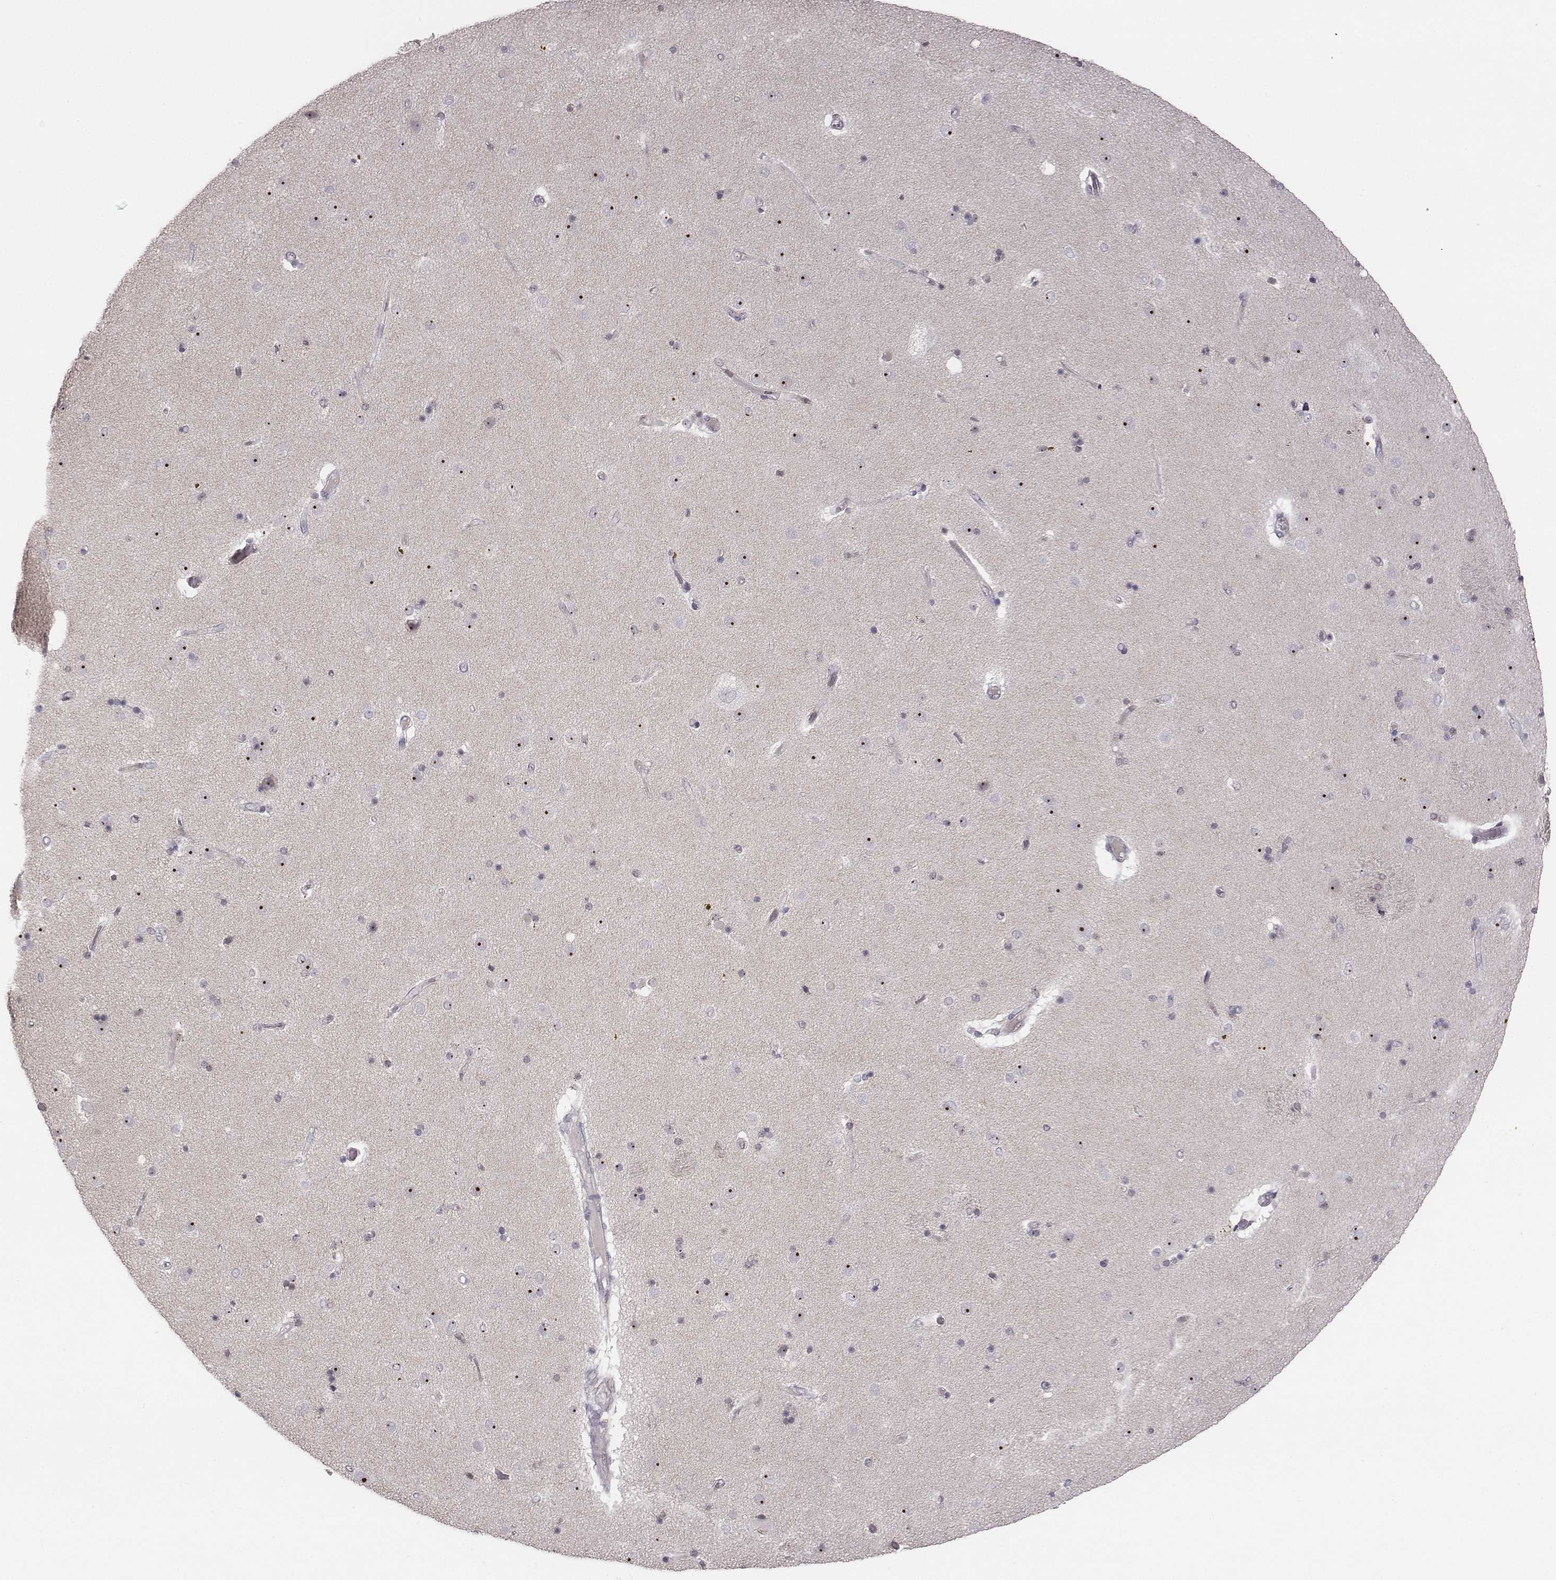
{"staining": {"intensity": "negative", "quantity": "none", "location": "none"}, "tissue": "caudate", "cell_type": "Glial cells", "image_type": "normal", "snomed": [{"axis": "morphology", "description": "Normal tissue, NOS"}, {"axis": "topography", "description": "Lateral ventricle wall"}], "caption": "Immunohistochemistry of benign caudate displays no staining in glial cells. (Immunohistochemistry, brightfield microscopy, high magnification).", "gene": "NIFK", "patient": {"sex": "female", "age": 71}}